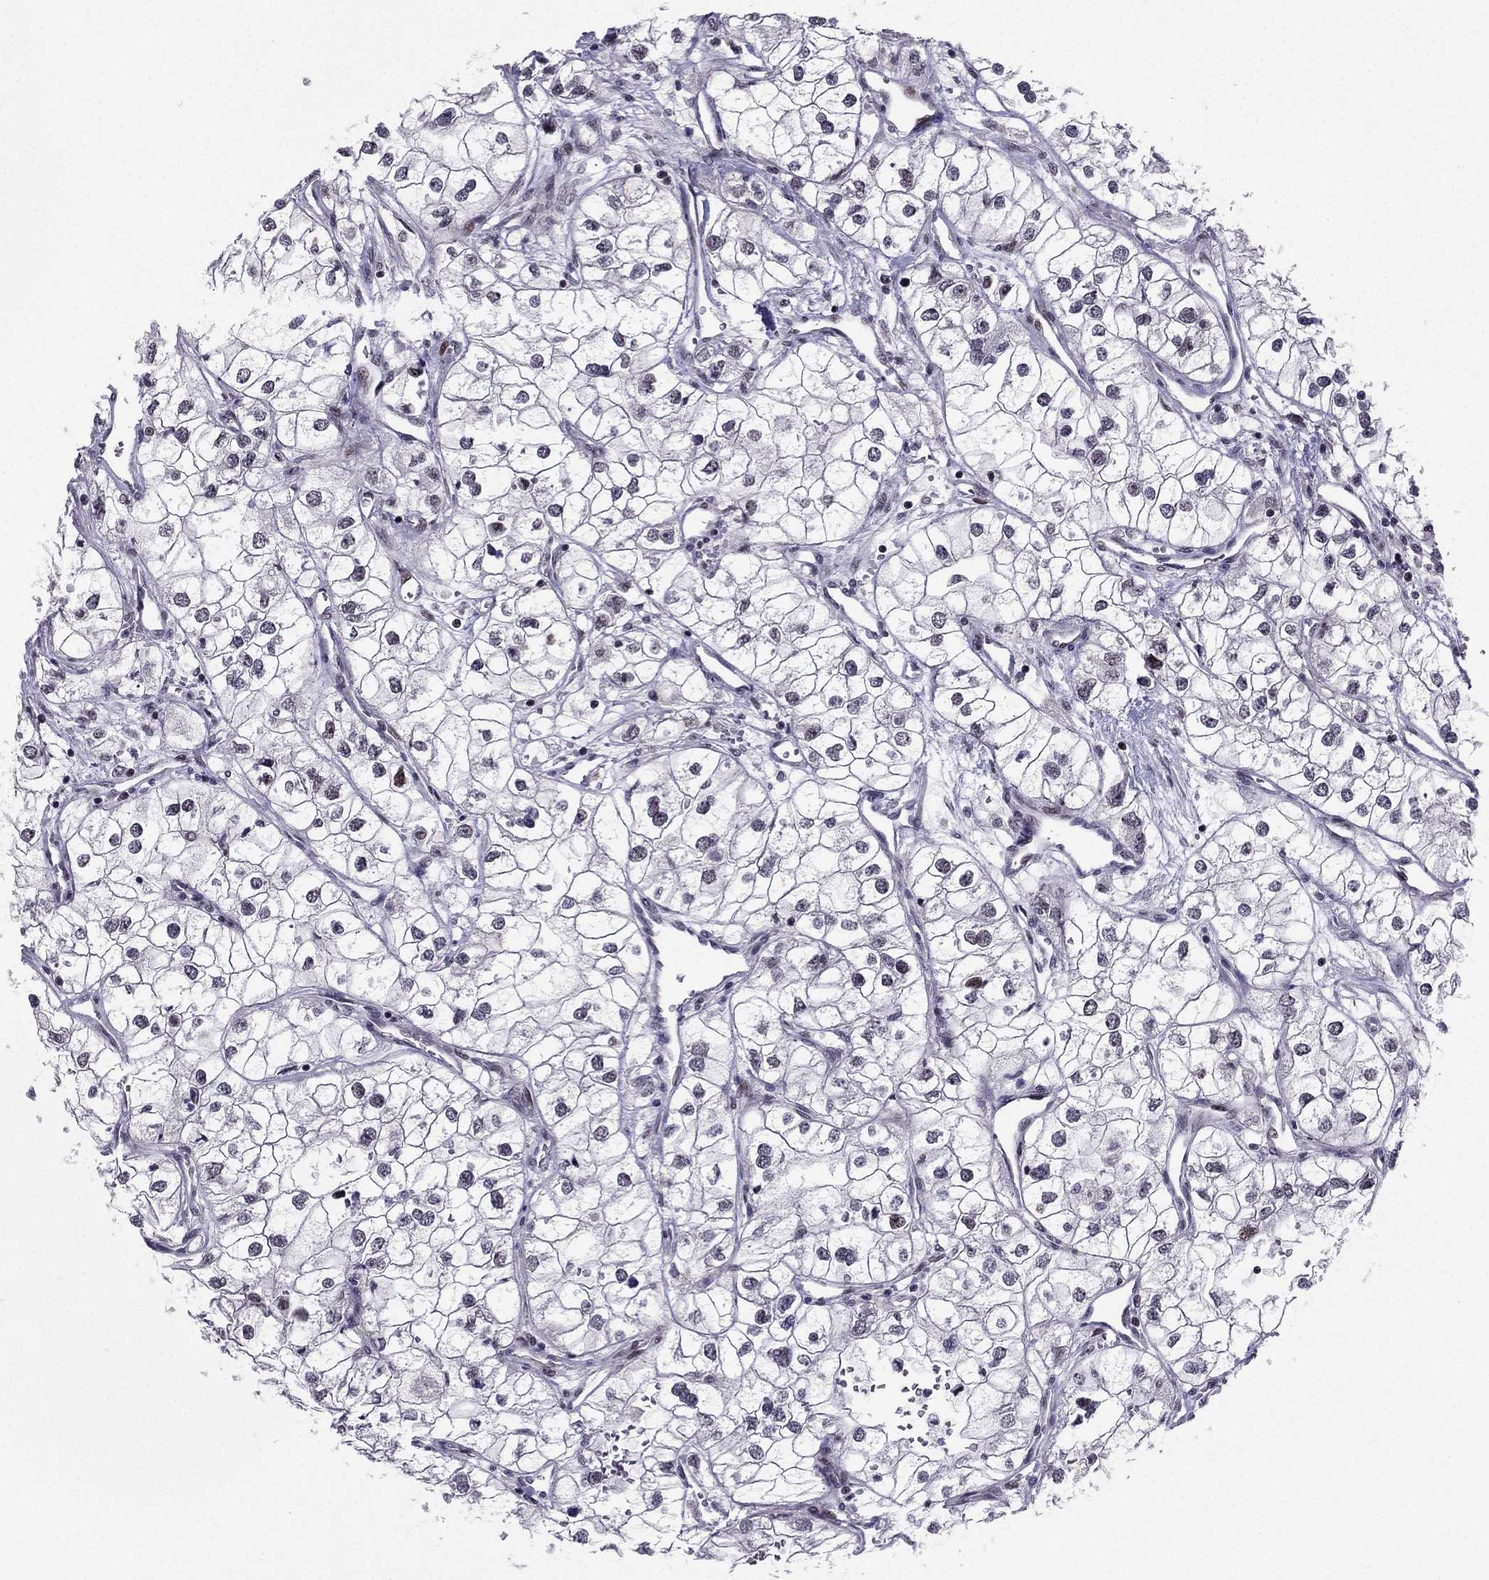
{"staining": {"intensity": "negative", "quantity": "none", "location": "none"}, "tissue": "renal cancer", "cell_type": "Tumor cells", "image_type": "cancer", "snomed": [{"axis": "morphology", "description": "Adenocarcinoma, NOS"}, {"axis": "topography", "description": "Kidney"}], "caption": "Tumor cells are negative for brown protein staining in adenocarcinoma (renal). Nuclei are stained in blue.", "gene": "RPRD2", "patient": {"sex": "male", "age": 59}}